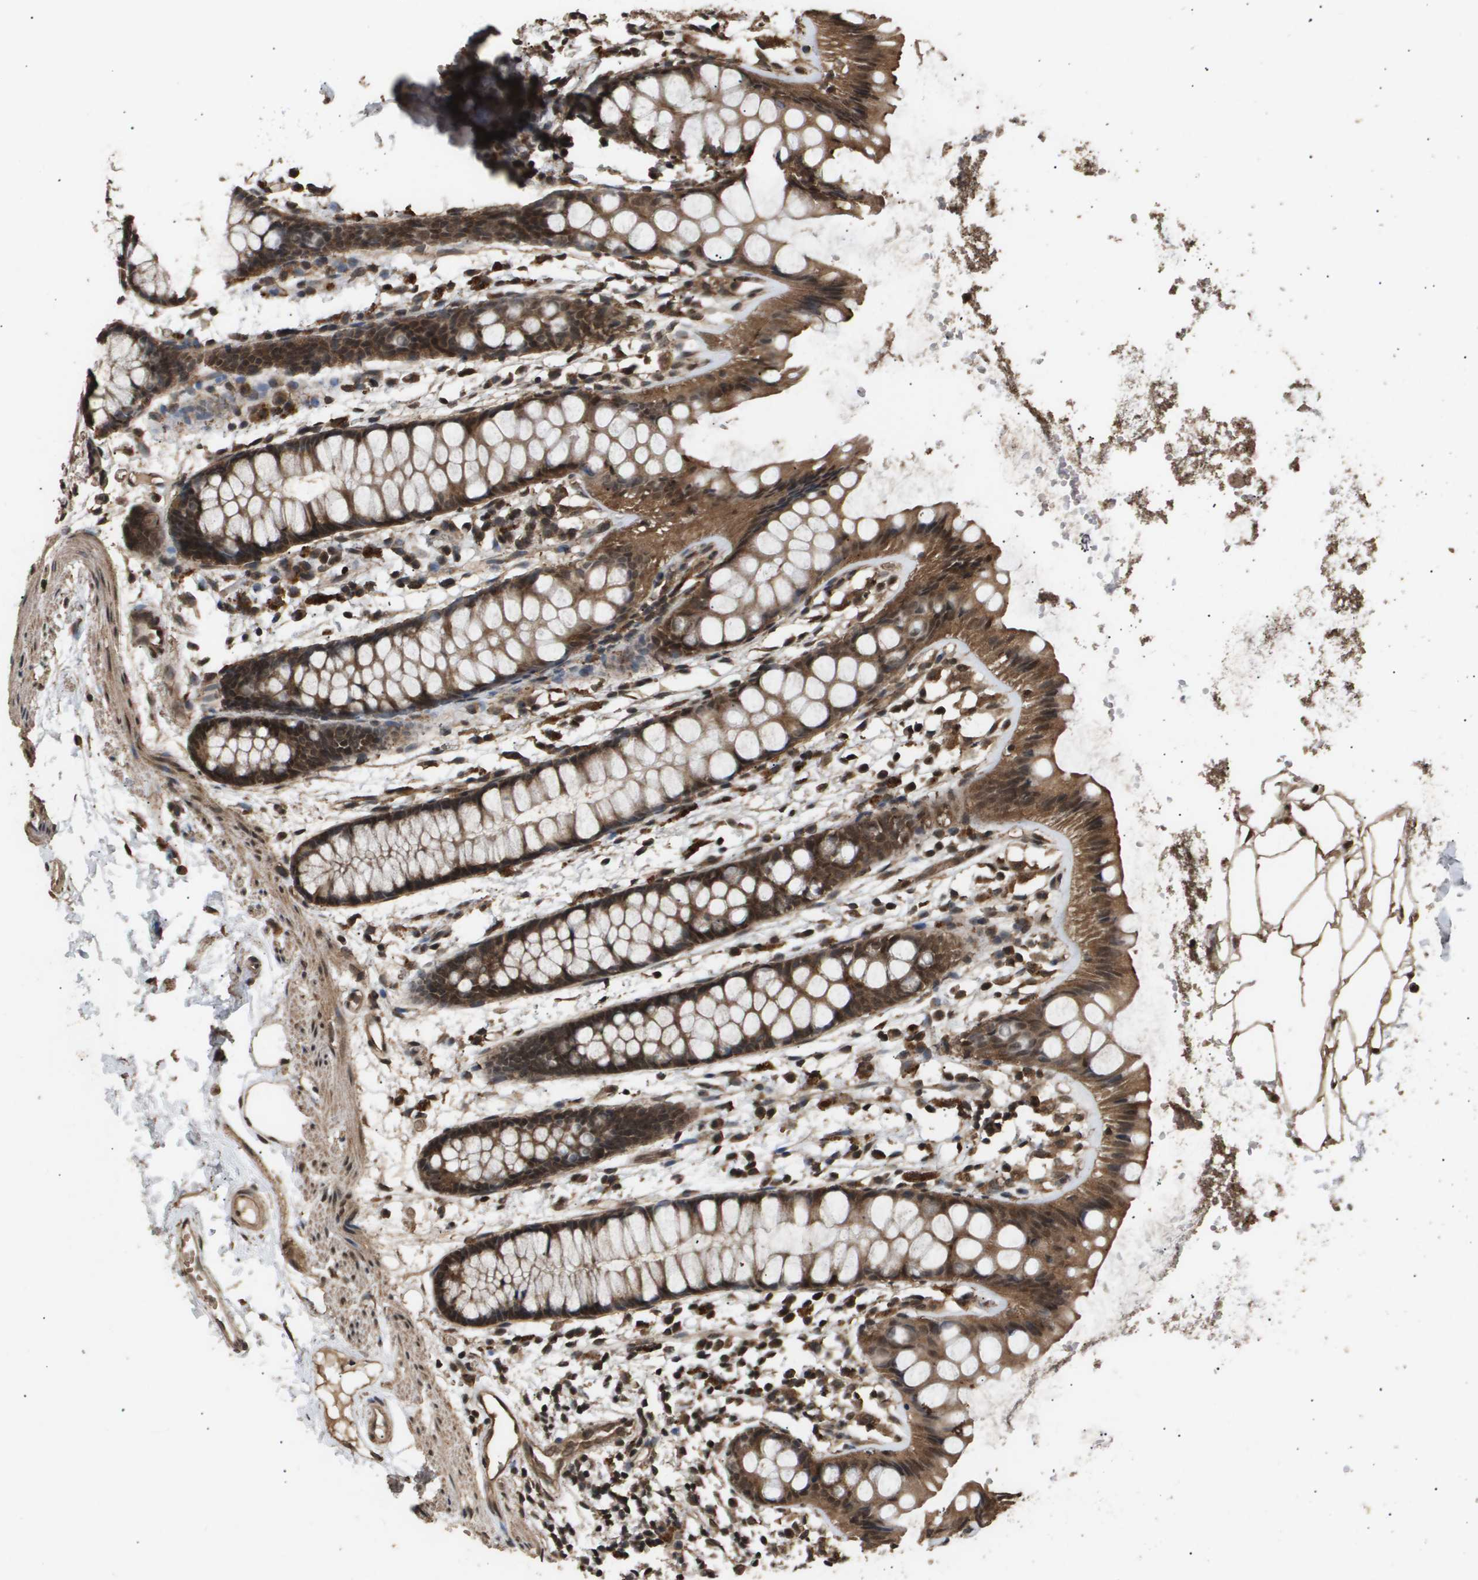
{"staining": {"intensity": "moderate", "quantity": ">75%", "location": "cytoplasmic/membranous,nuclear"}, "tissue": "rectum", "cell_type": "Glandular cells", "image_type": "normal", "snomed": [{"axis": "morphology", "description": "Normal tissue, NOS"}, {"axis": "topography", "description": "Rectum"}], "caption": "Glandular cells demonstrate moderate cytoplasmic/membranous,nuclear staining in about >75% of cells in normal rectum.", "gene": "ING1", "patient": {"sex": "female", "age": 66}}